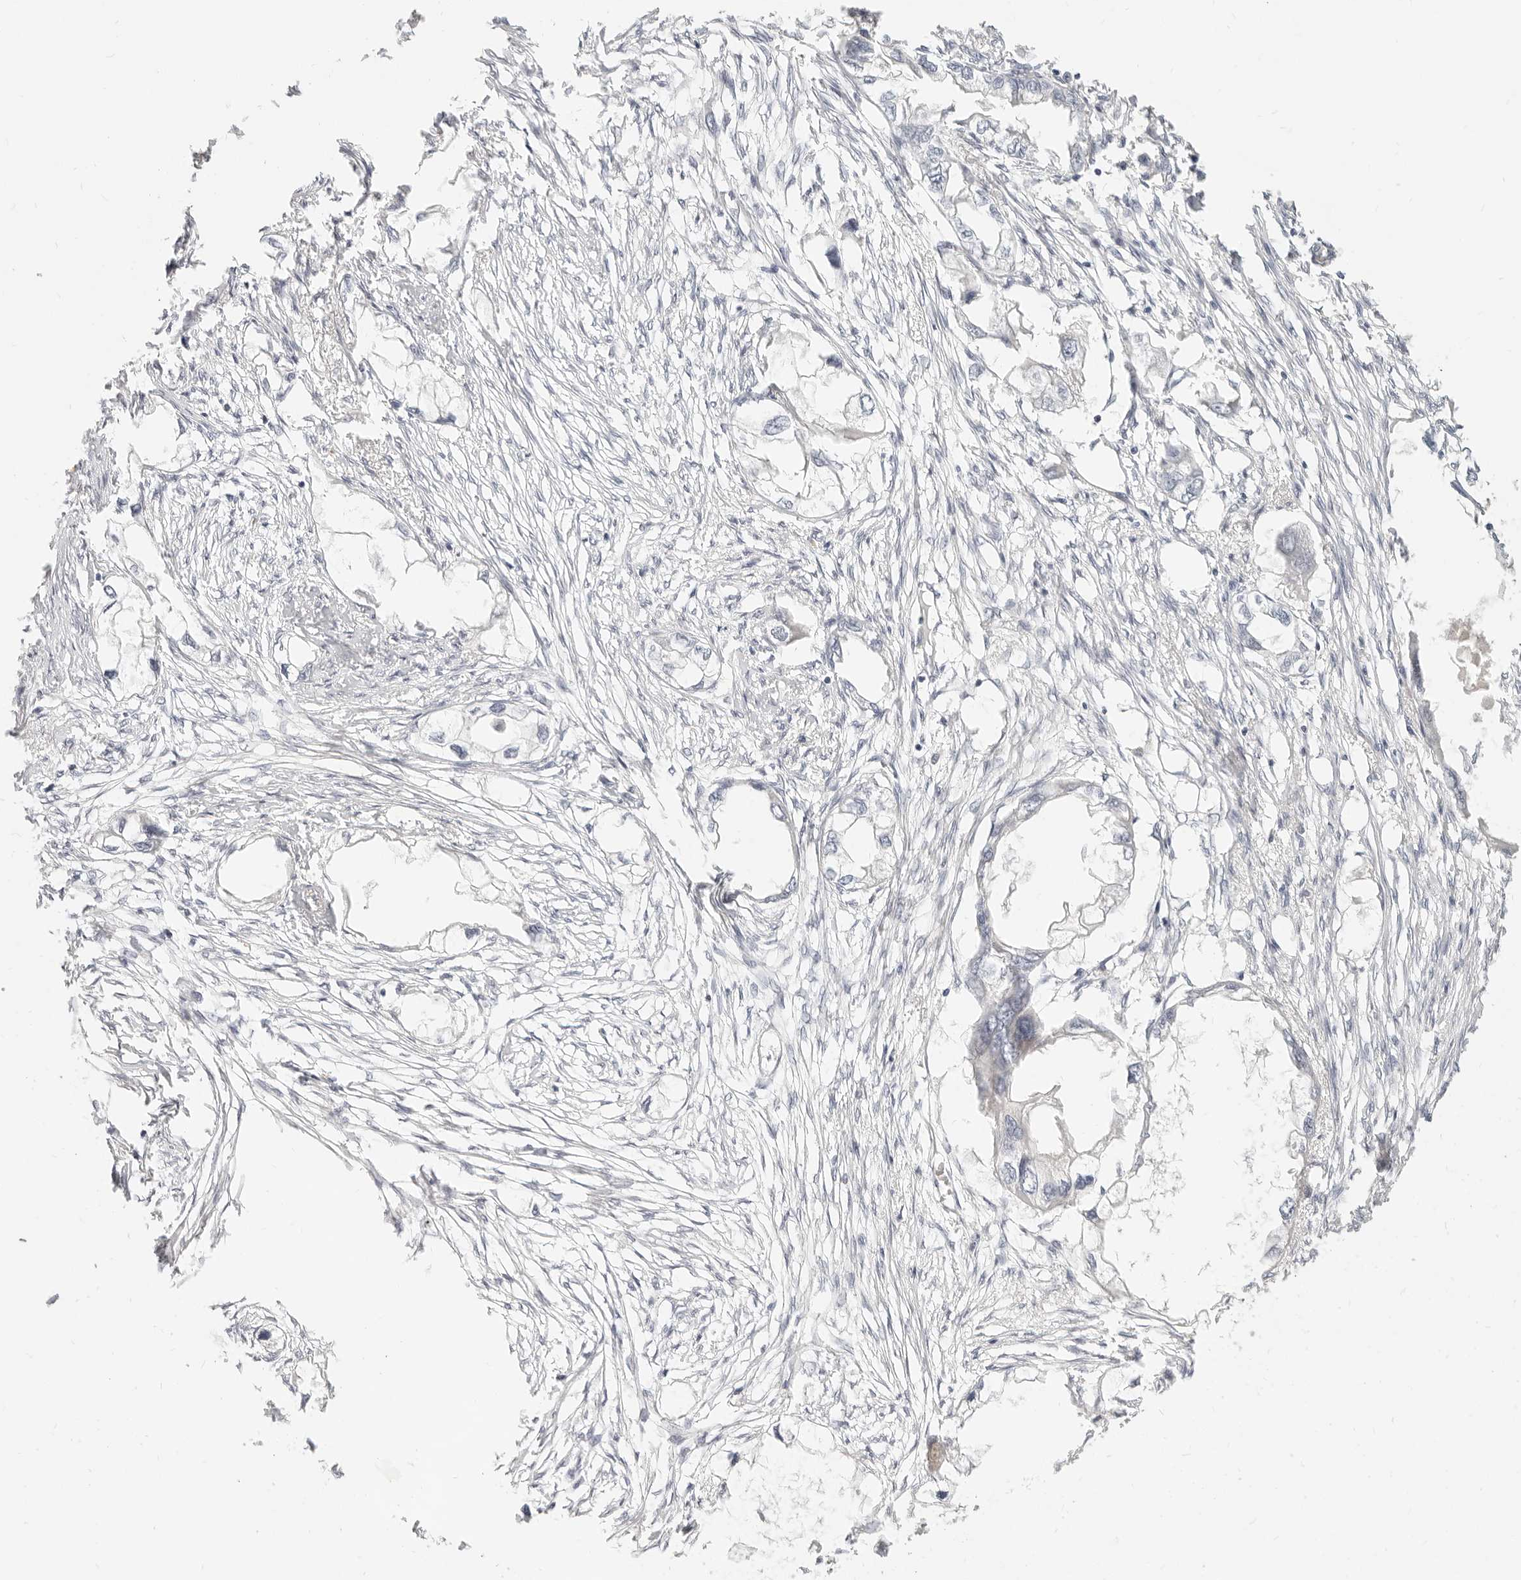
{"staining": {"intensity": "negative", "quantity": "none", "location": "none"}, "tissue": "endometrial cancer", "cell_type": "Tumor cells", "image_type": "cancer", "snomed": [{"axis": "morphology", "description": "Adenocarcinoma, NOS"}, {"axis": "morphology", "description": "Adenocarcinoma, metastatic, NOS"}, {"axis": "topography", "description": "Adipose tissue"}, {"axis": "topography", "description": "Endometrium"}], "caption": "DAB immunohistochemical staining of human endometrial cancer (adenocarcinoma) exhibits no significant positivity in tumor cells.", "gene": "LTB4R2", "patient": {"sex": "female", "age": 67}}